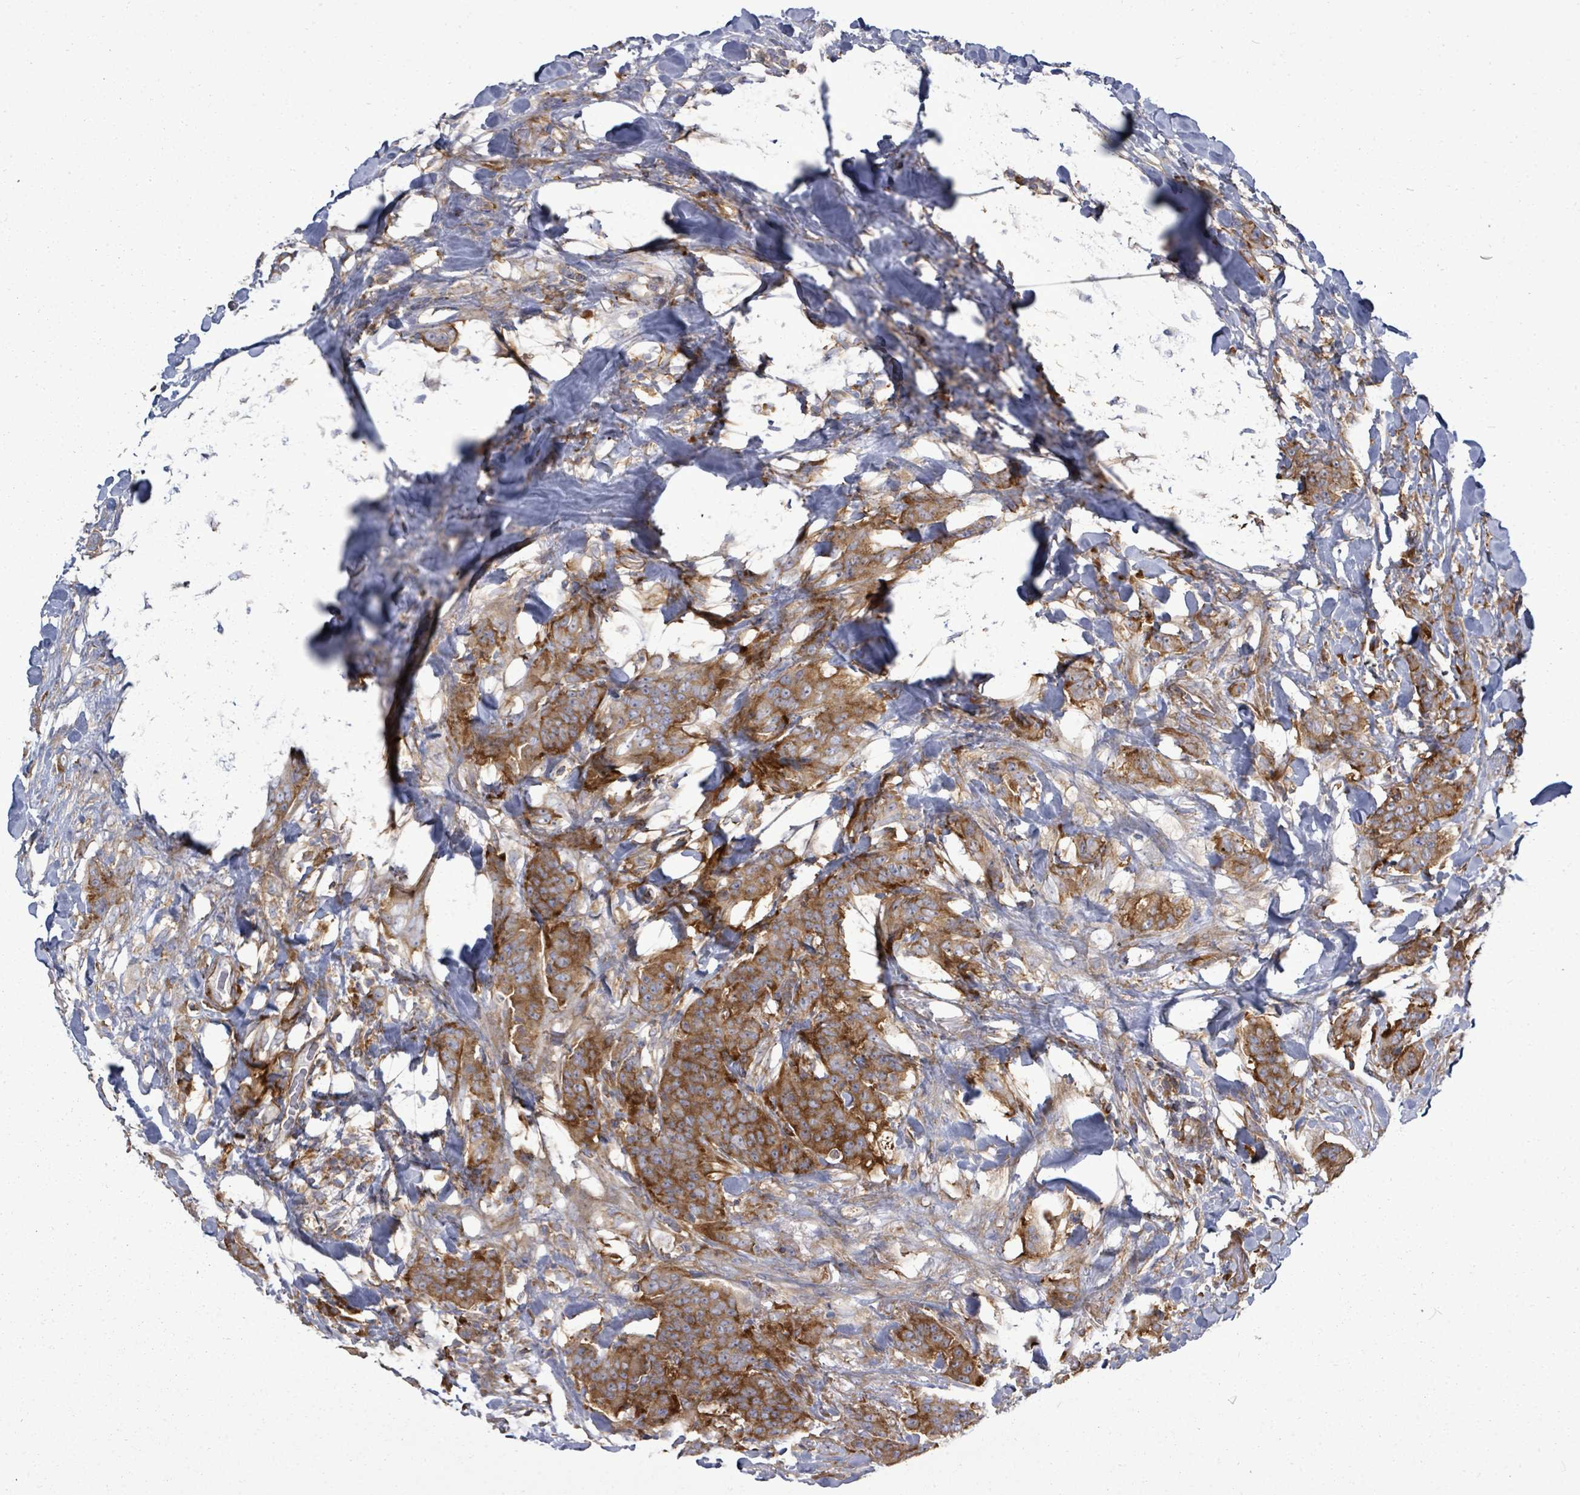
{"staining": {"intensity": "moderate", "quantity": ">75%", "location": "cytoplasmic/membranous"}, "tissue": "breast cancer", "cell_type": "Tumor cells", "image_type": "cancer", "snomed": [{"axis": "morphology", "description": "Duct carcinoma"}, {"axis": "topography", "description": "Breast"}], "caption": "There is medium levels of moderate cytoplasmic/membranous positivity in tumor cells of breast cancer (intraductal carcinoma), as demonstrated by immunohistochemical staining (brown color).", "gene": "EIF3C", "patient": {"sex": "female", "age": 40}}